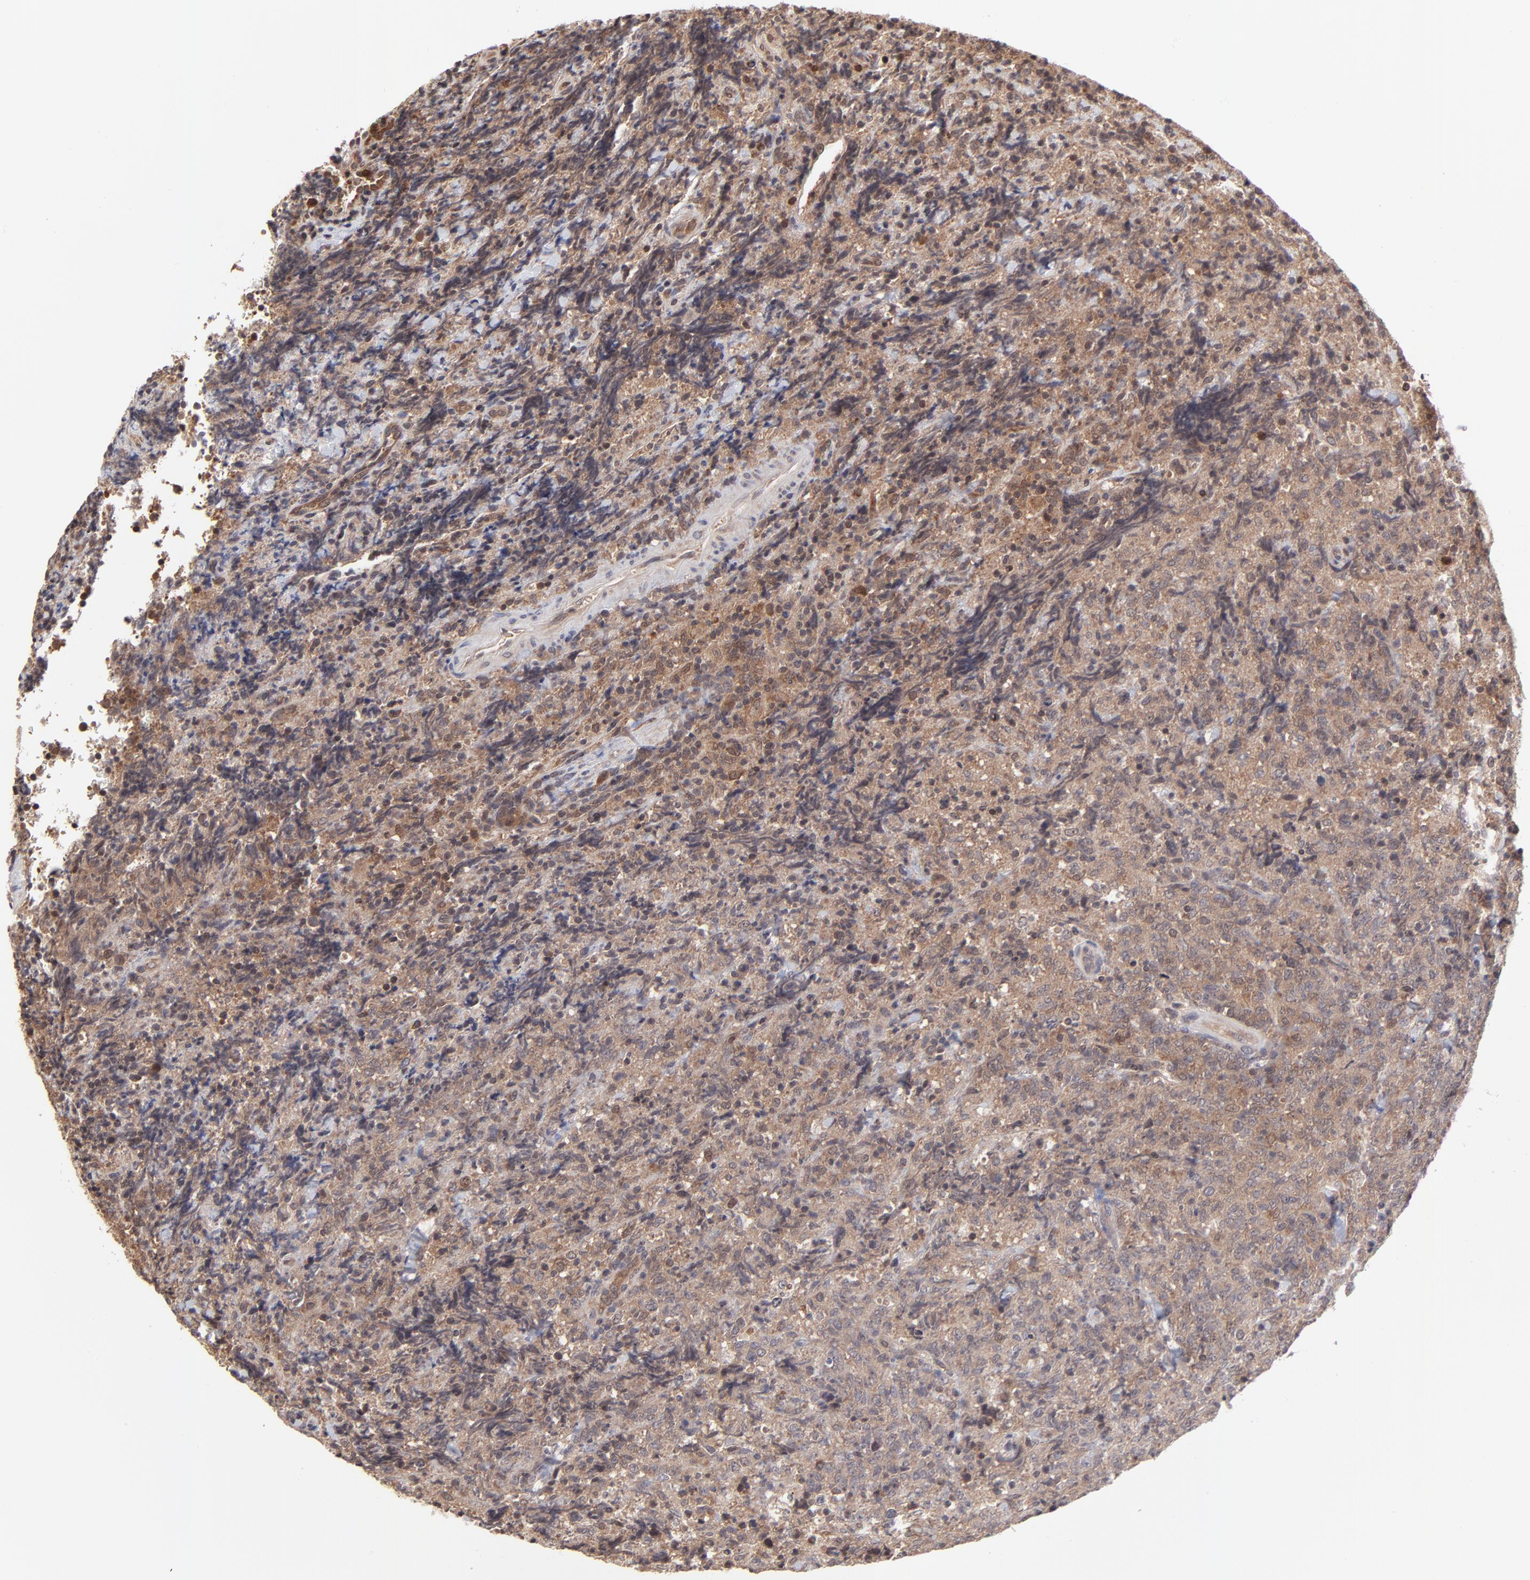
{"staining": {"intensity": "moderate", "quantity": ">75%", "location": "cytoplasmic/membranous"}, "tissue": "lymphoma", "cell_type": "Tumor cells", "image_type": "cancer", "snomed": [{"axis": "morphology", "description": "Malignant lymphoma, non-Hodgkin's type, High grade"}, {"axis": "topography", "description": "Tonsil"}], "caption": "Protein expression analysis of lymphoma displays moderate cytoplasmic/membranous positivity in about >75% of tumor cells.", "gene": "UBE2L6", "patient": {"sex": "female", "age": 36}}